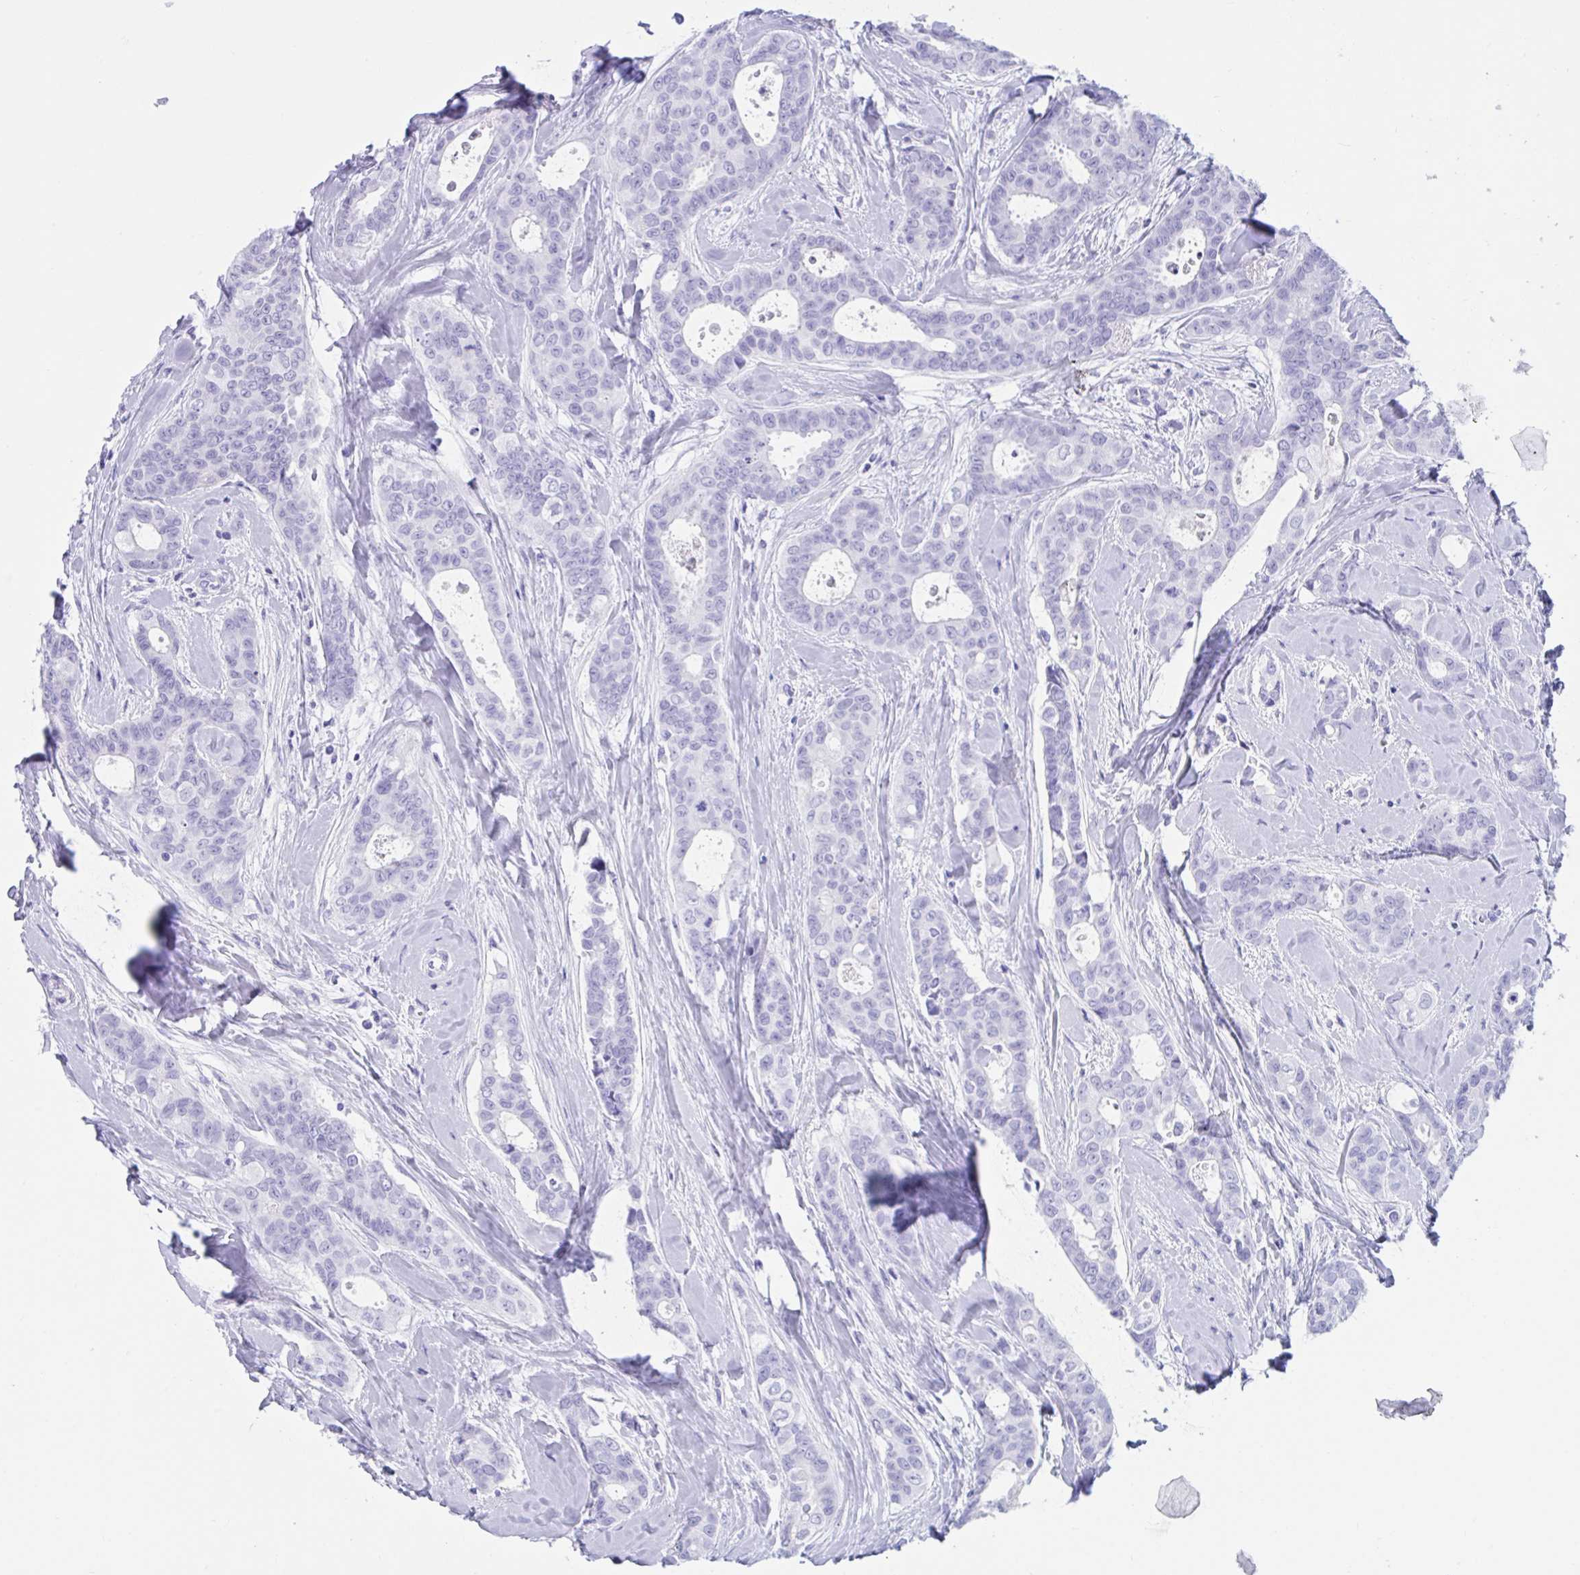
{"staining": {"intensity": "negative", "quantity": "none", "location": "none"}, "tissue": "breast cancer", "cell_type": "Tumor cells", "image_type": "cancer", "snomed": [{"axis": "morphology", "description": "Duct carcinoma"}, {"axis": "topography", "description": "Breast"}], "caption": "An image of human breast cancer is negative for staining in tumor cells.", "gene": "TMEM35A", "patient": {"sex": "female", "age": 45}}